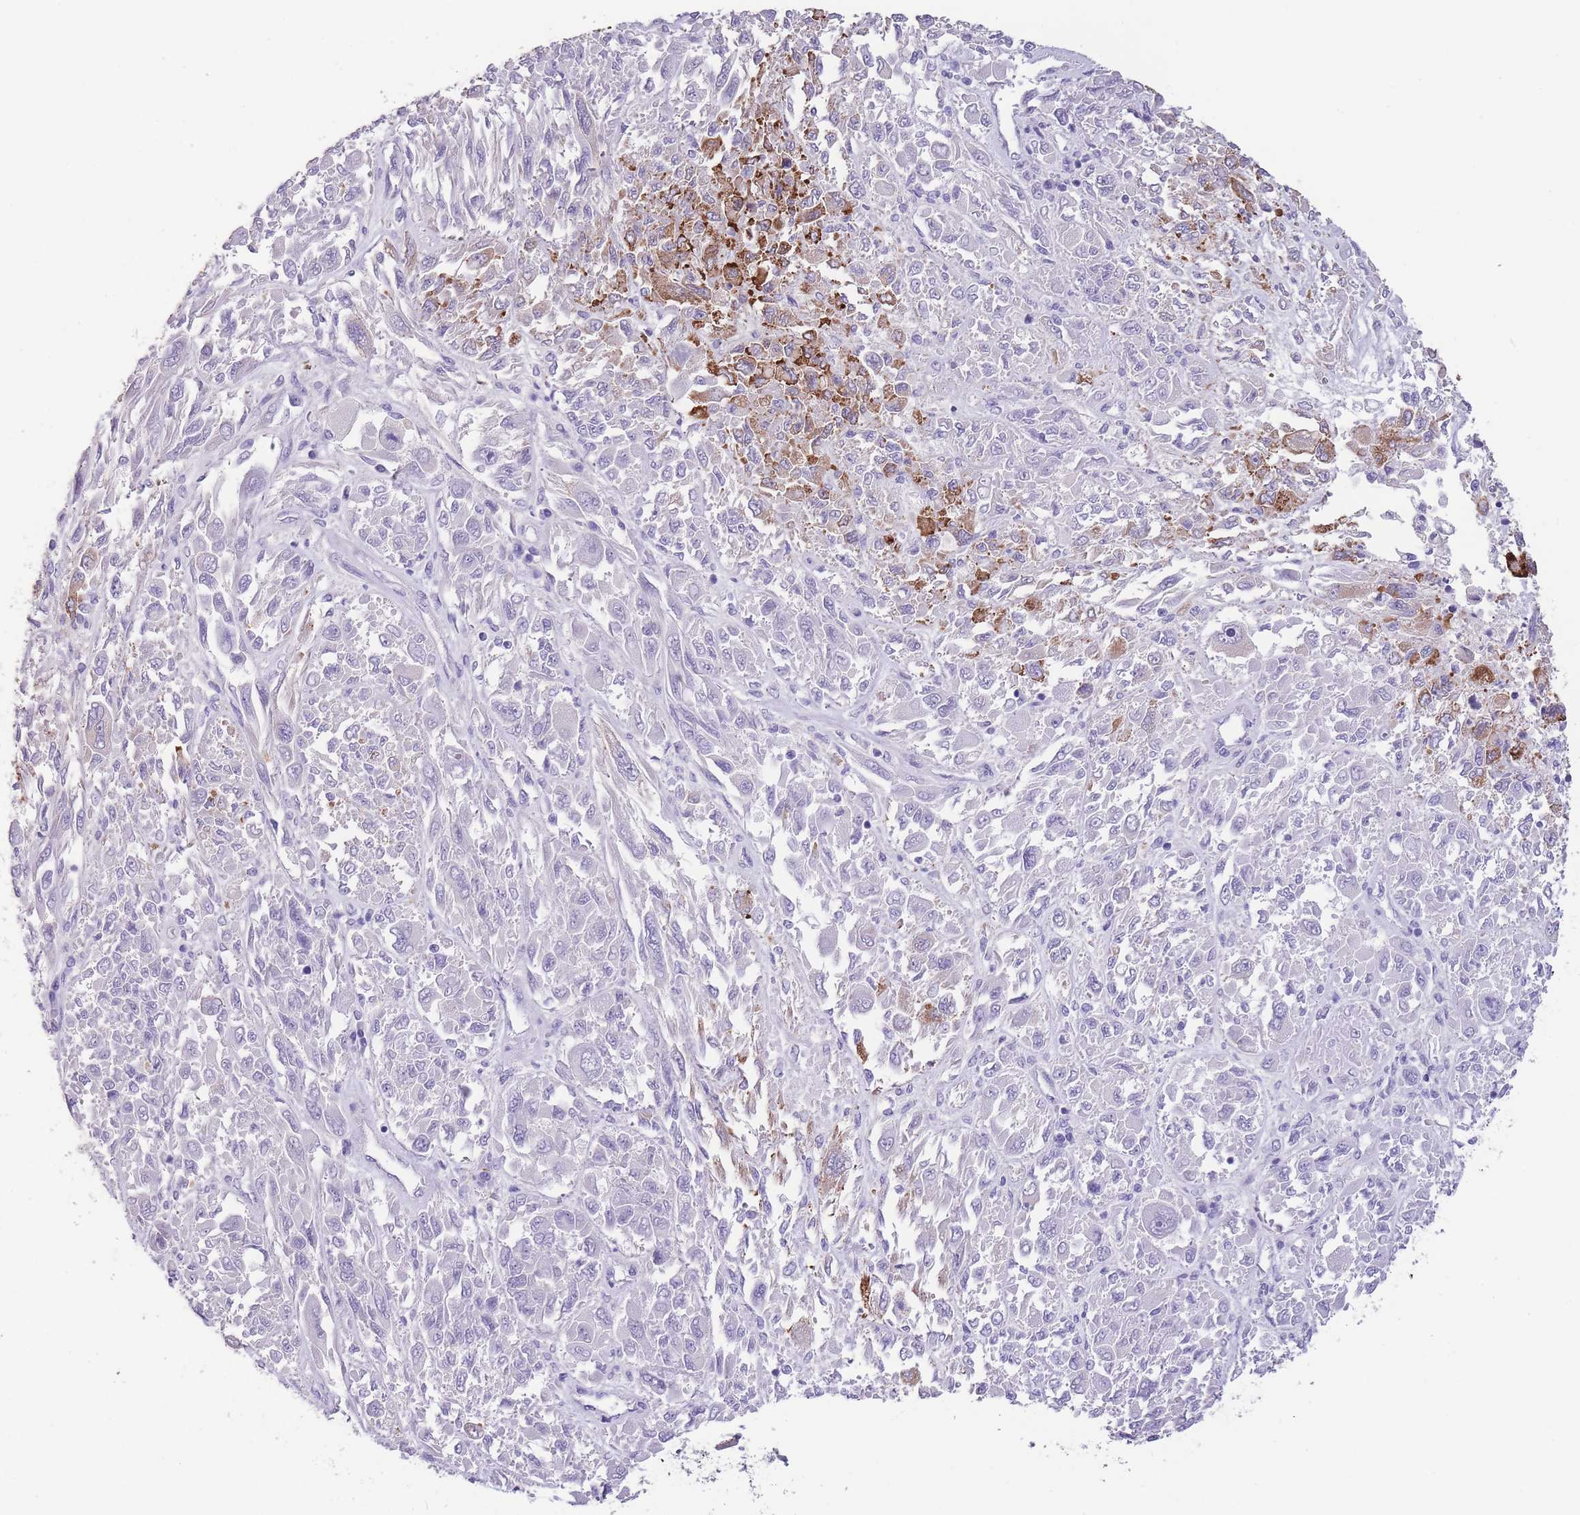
{"staining": {"intensity": "negative", "quantity": "none", "location": "none"}, "tissue": "melanoma", "cell_type": "Tumor cells", "image_type": "cancer", "snomed": [{"axis": "morphology", "description": "Malignant melanoma, NOS"}, {"axis": "topography", "description": "Skin"}], "caption": "Immunohistochemistry (IHC) image of melanoma stained for a protein (brown), which shows no staining in tumor cells. The staining was performed using DAB to visualize the protein expression in brown, while the nuclei were stained in blue with hematoxylin (Magnification: 20x).", "gene": "RAI2", "patient": {"sex": "female", "age": 91}}